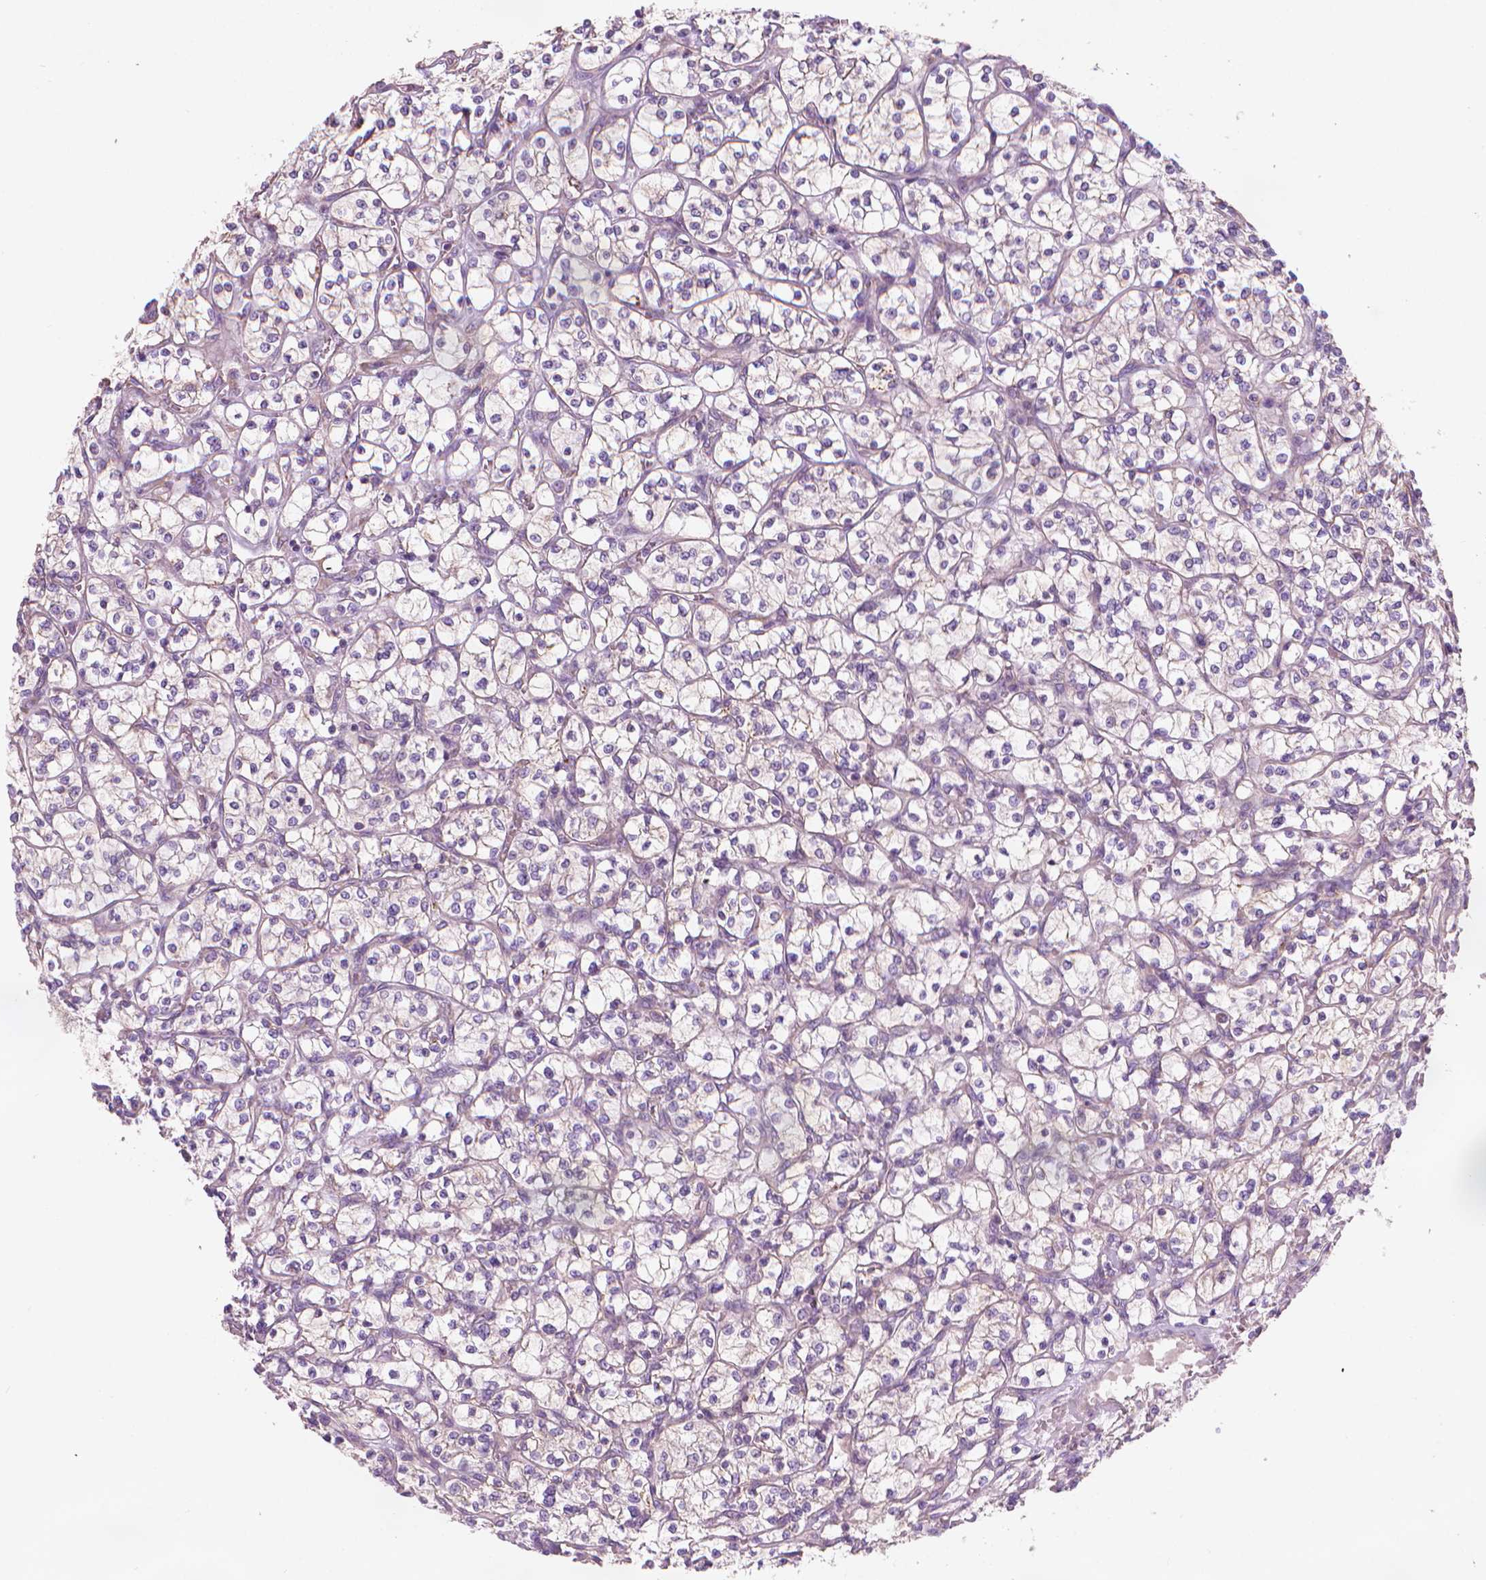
{"staining": {"intensity": "negative", "quantity": "none", "location": "none"}, "tissue": "renal cancer", "cell_type": "Tumor cells", "image_type": "cancer", "snomed": [{"axis": "morphology", "description": "Adenocarcinoma, NOS"}, {"axis": "topography", "description": "Kidney"}], "caption": "Renal cancer (adenocarcinoma) was stained to show a protein in brown. There is no significant staining in tumor cells.", "gene": "TTC29", "patient": {"sex": "female", "age": 64}}